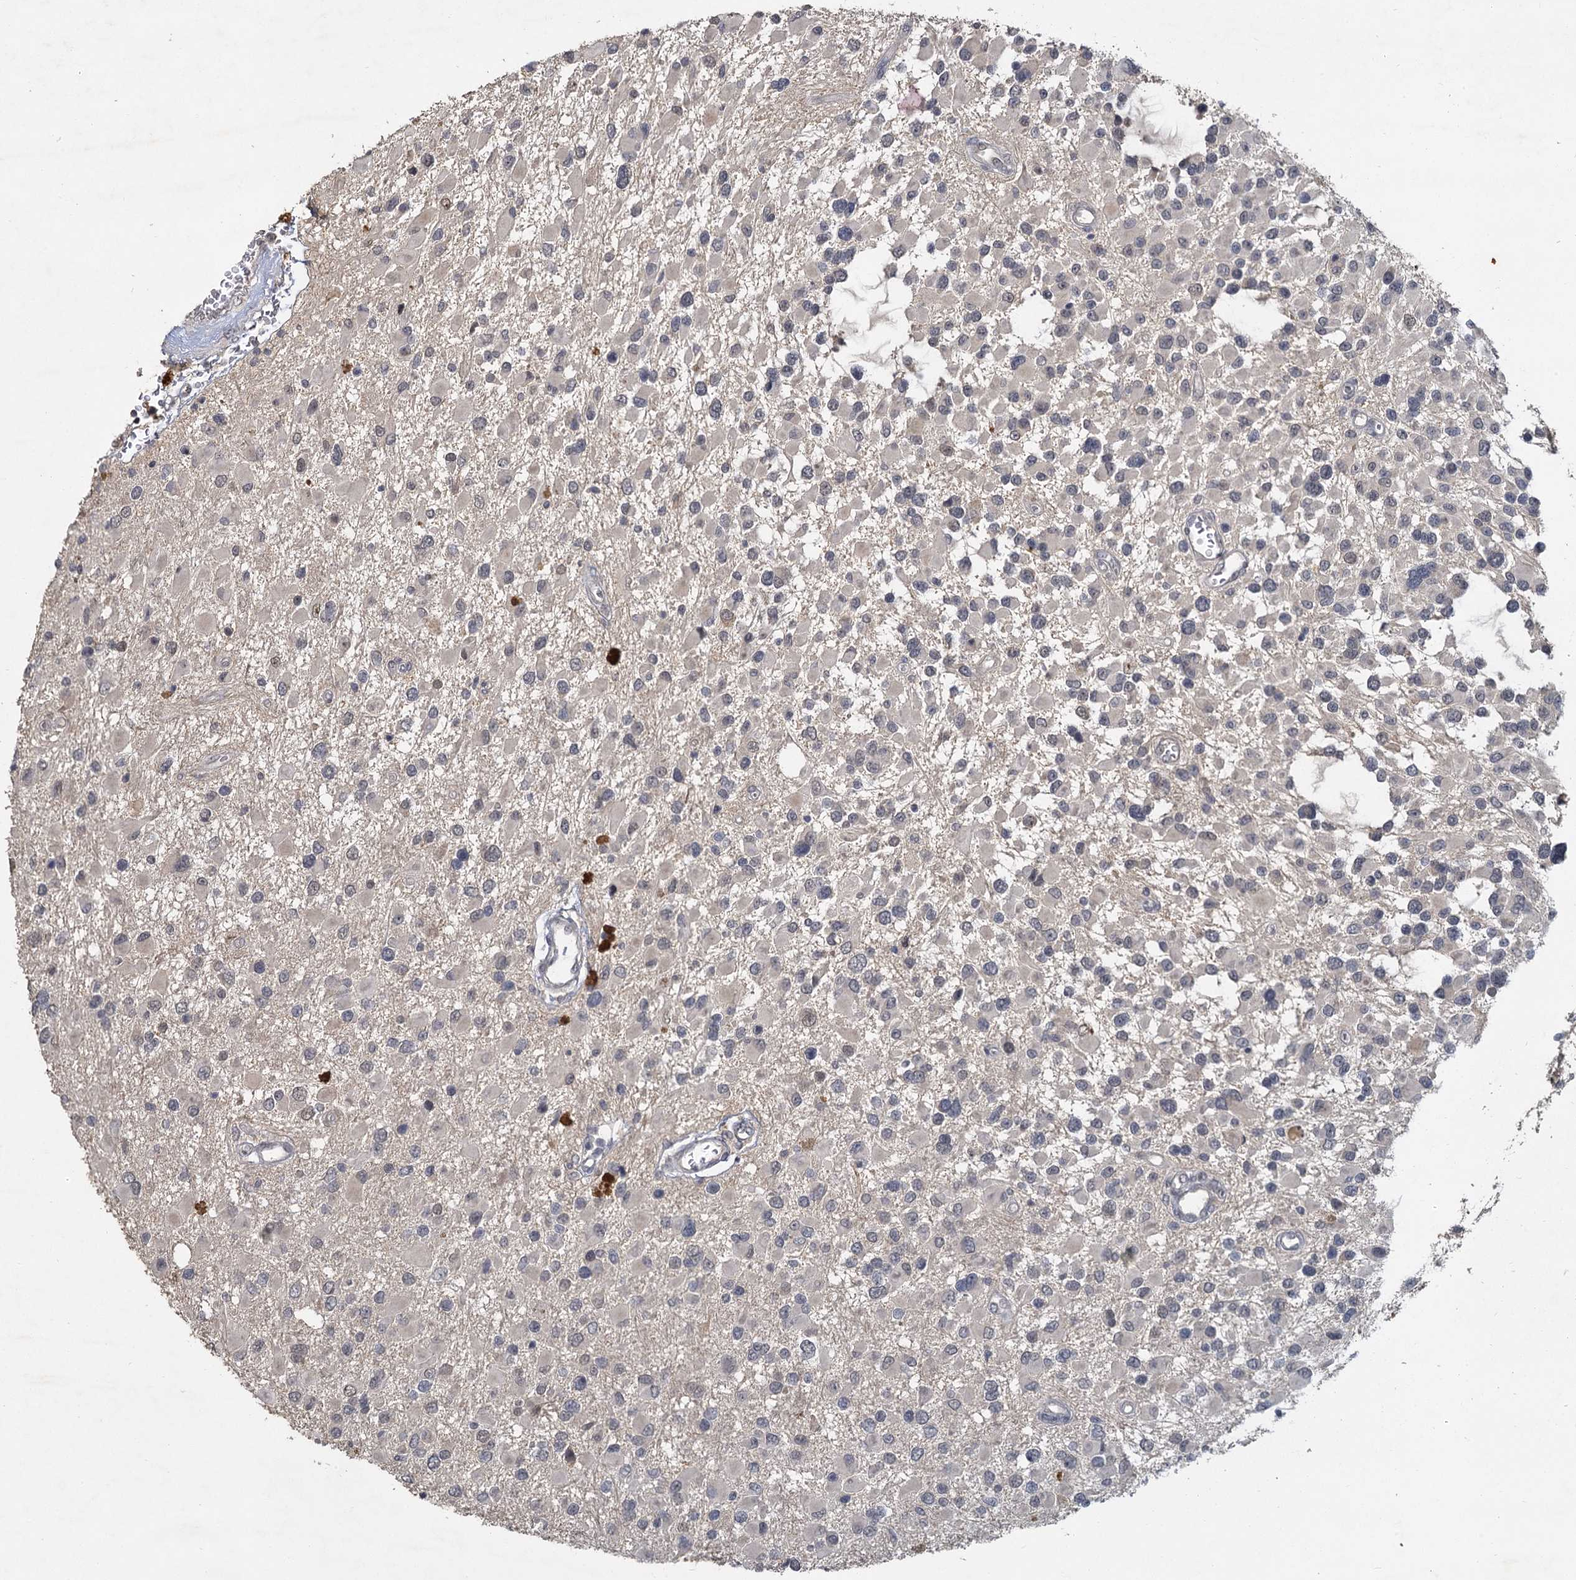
{"staining": {"intensity": "negative", "quantity": "none", "location": "none"}, "tissue": "glioma", "cell_type": "Tumor cells", "image_type": "cancer", "snomed": [{"axis": "morphology", "description": "Glioma, malignant, High grade"}, {"axis": "topography", "description": "Brain"}], "caption": "Immunohistochemical staining of human glioma demonstrates no significant expression in tumor cells.", "gene": "MUCL1", "patient": {"sex": "male", "age": 53}}